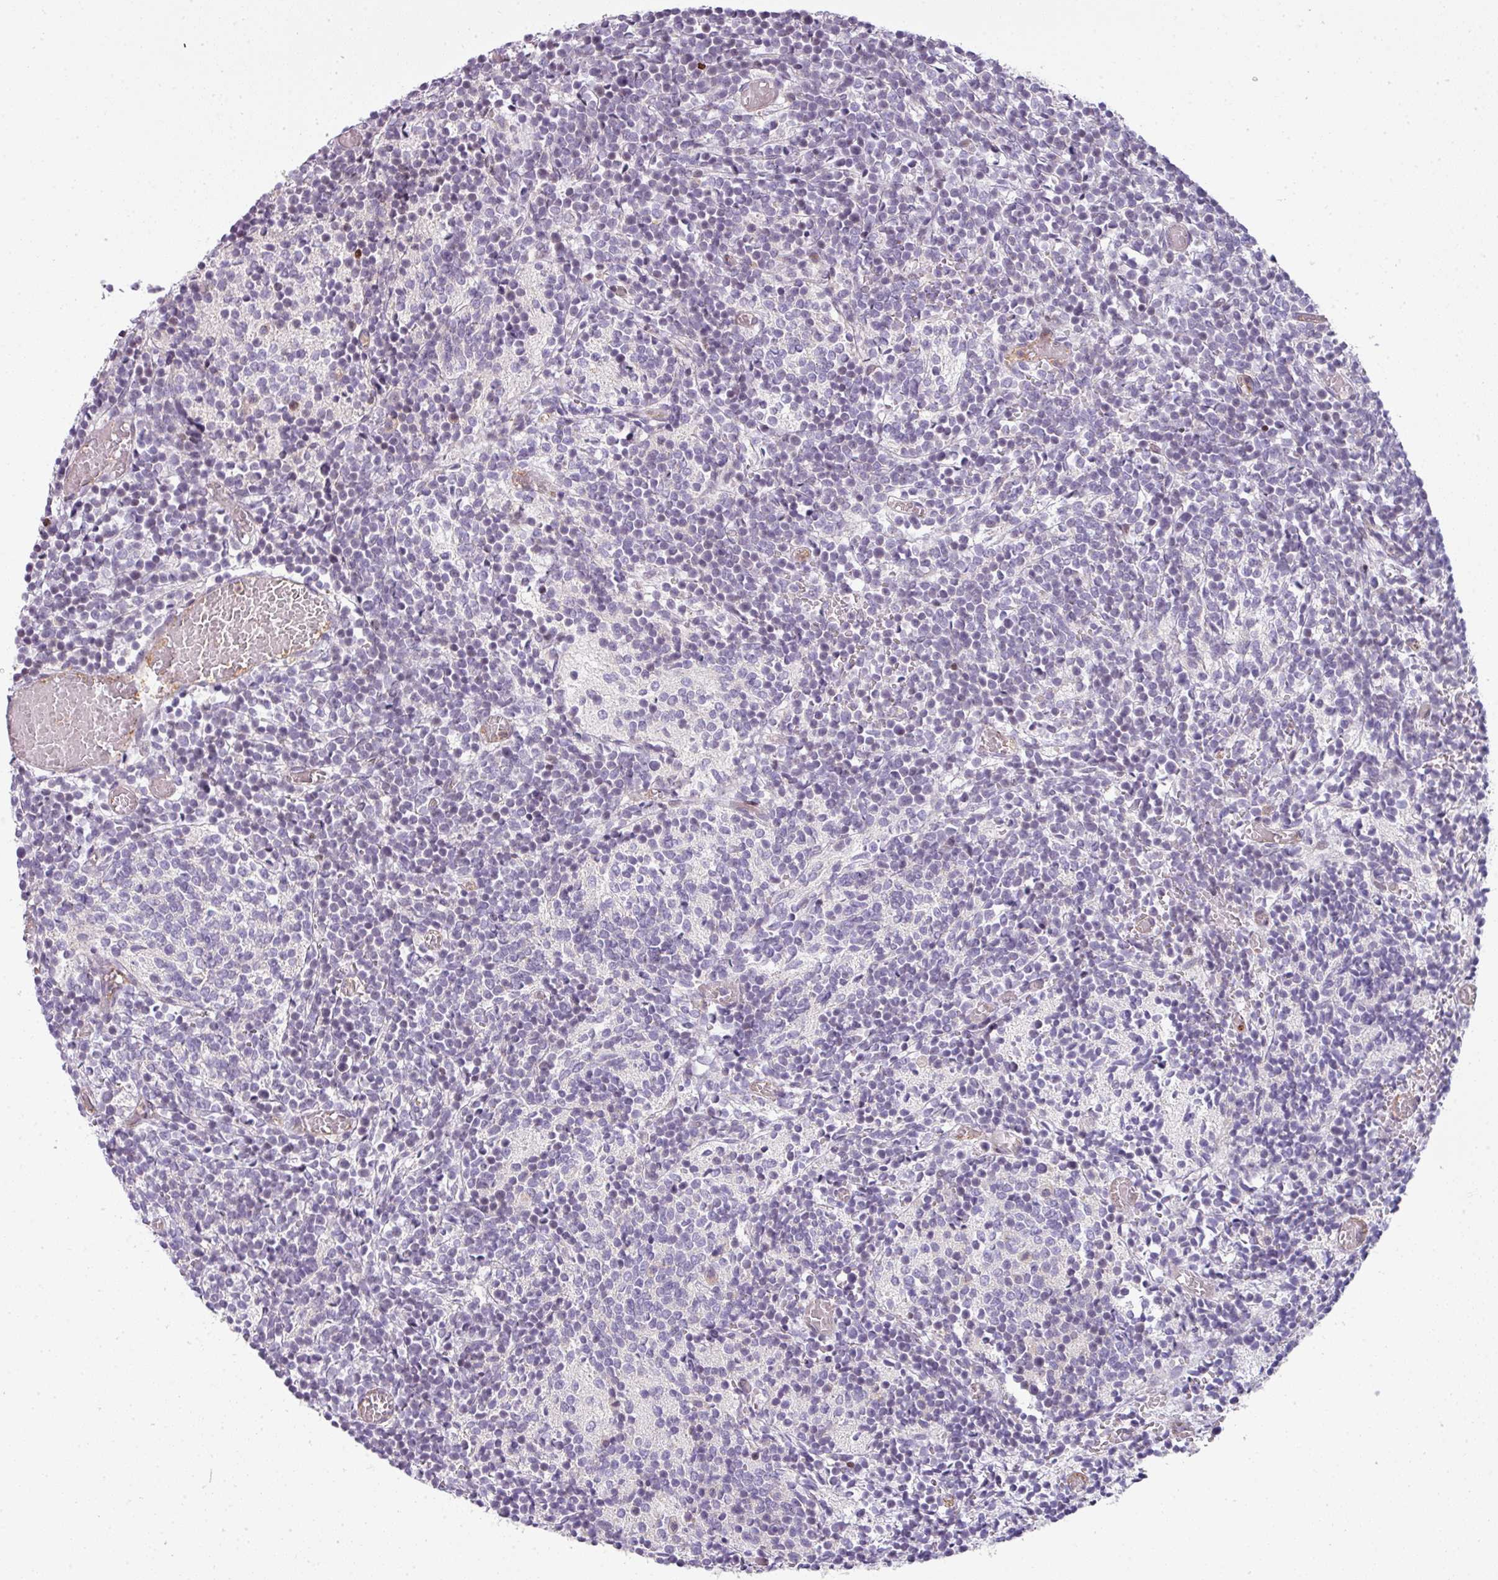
{"staining": {"intensity": "negative", "quantity": "none", "location": "none"}, "tissue": "glioma", "cell_type": "Tumor cells", "image_type": "cancer", "snomed": [{"axis": "morphology", "description": "Glioma, malignant, Low grade"}, {"axis": "topography", "description": "Brain"}], "caption": "IHC of human glioma reveals no positivity in tumor cells. (DAB immunohistochemistry (IHC) with hematoxylin counter stain).", "gene": "STAT5A", "patient": {"sex": "female", "age": 1}}